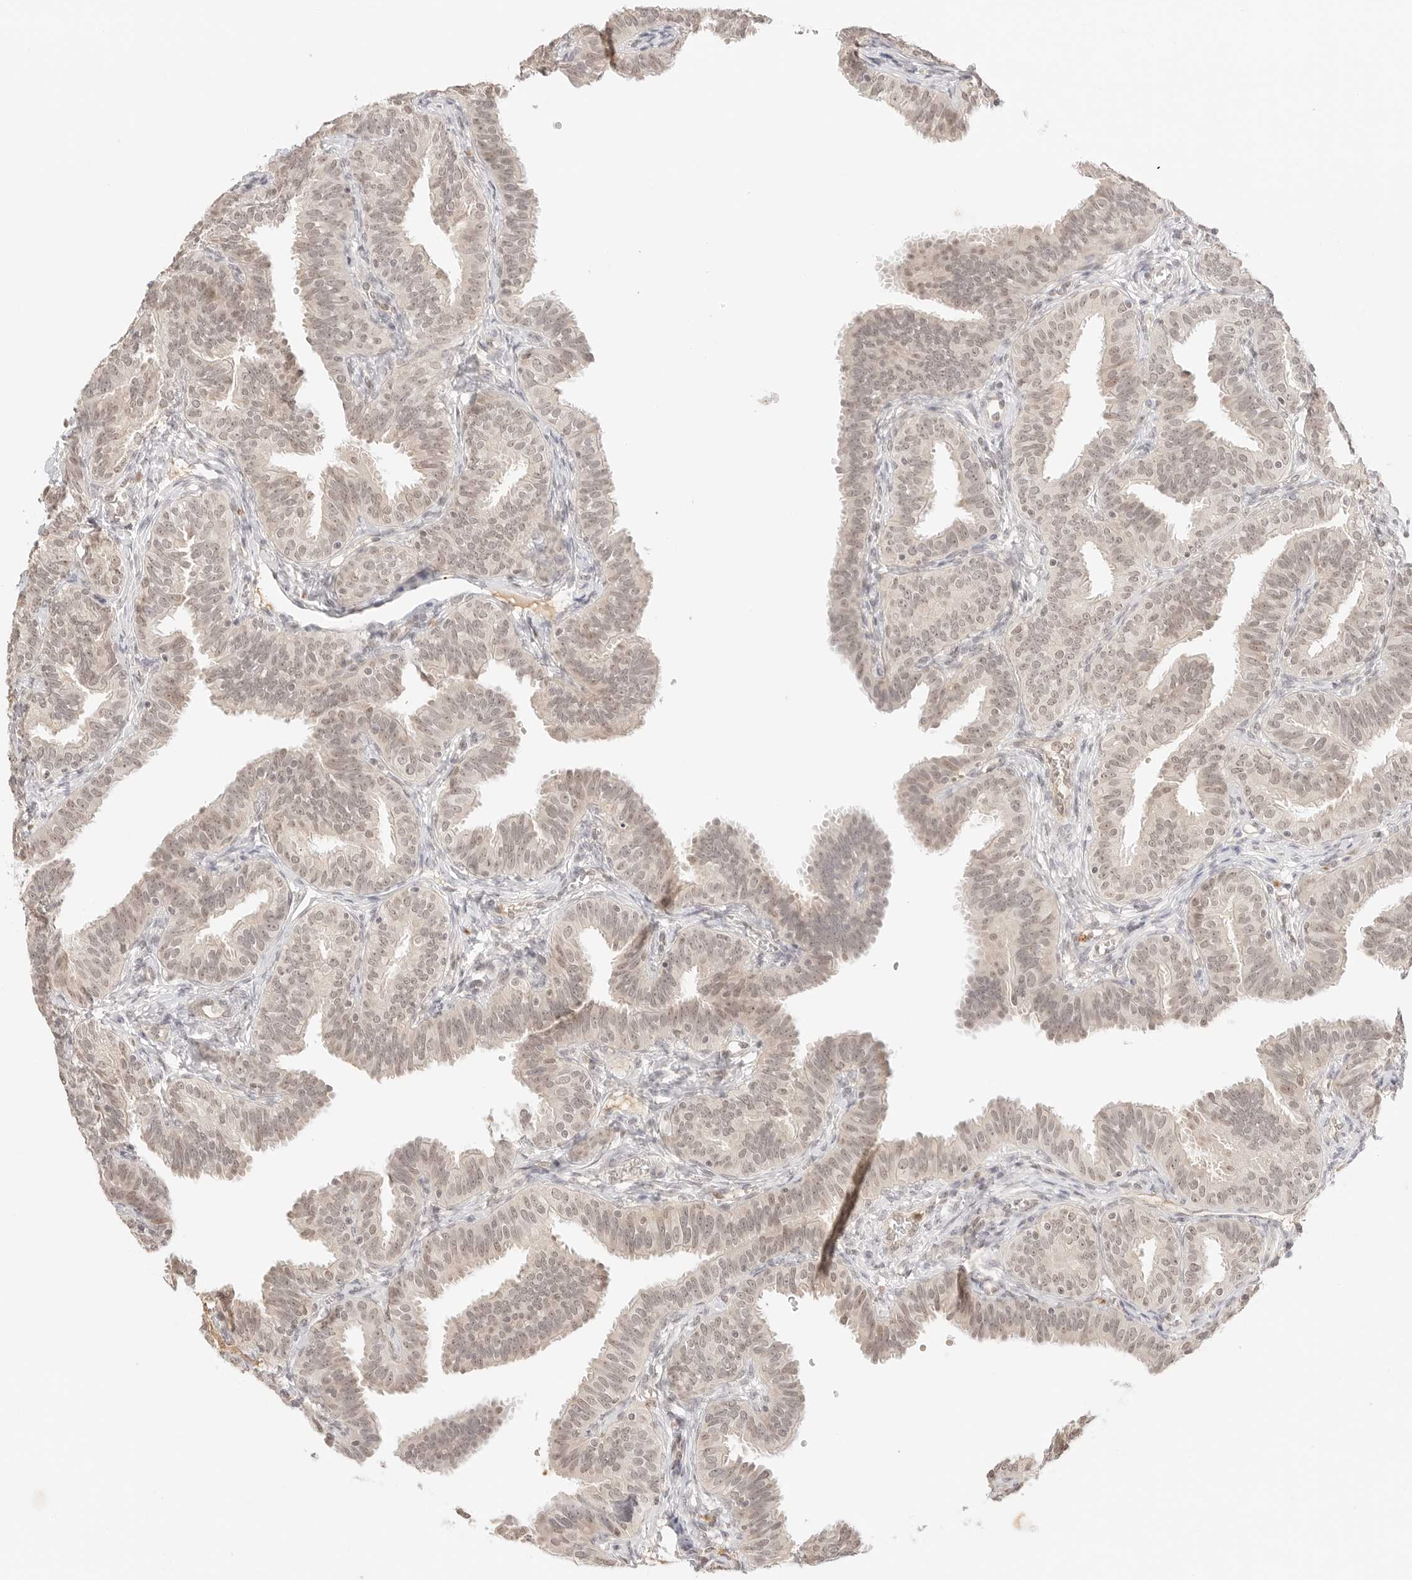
{"staining": {"intensity": "moderate", "quantity": "<25%", "location": "nuclear"}, "tissue": "fallopian tube", "cell_type": "Glandular cells", "image_type": "normal", "snomed": [{"axis": "morphology", "description": "Normal tissue, NOS"}, {"axis": "topography", "description": "Fallopian tube"}], "caption": "Protein staining reveals moderate nuclear positivity in approximately <25% of glandular cells in benign fallopian tube.", "gene": "RPS6KL1", "patient": {"sex": "female", "age": 35}}